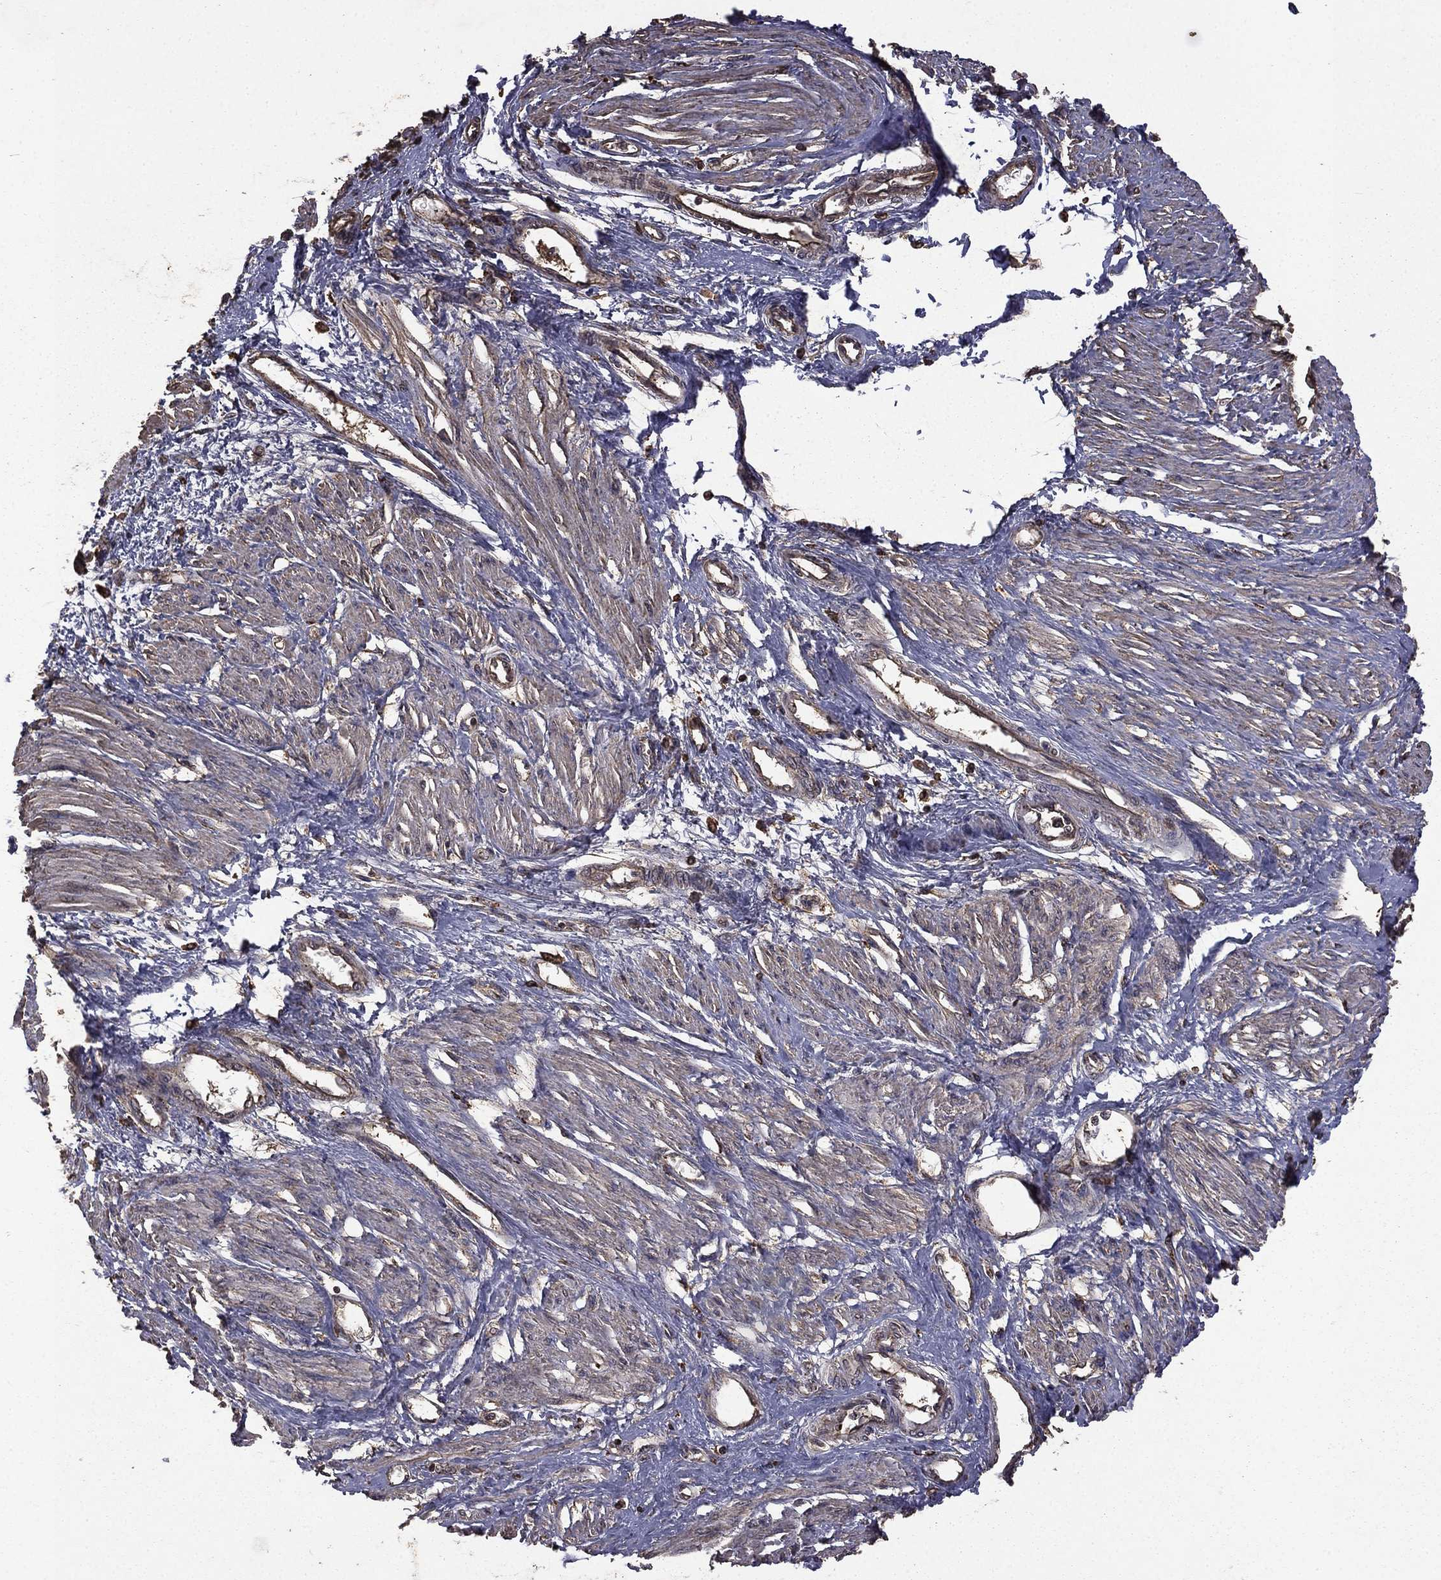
{"staining": {"intensity": "negative", "quantity": "none", "location": "none"}, "tissue": "smooth muscle", "cell_type": "Smooth muscle cells", "image_type": "normal", "snomed": [{"axis": "morphology", "description": "Normal tissue, NOS"}, {"axis": "topography", "description": "Smooth muscle"}, {"axis": "topography", "description": "Uterus"}], "caption": "Human smooth muscle stained for a protein using IHC reveals no staining in smooth muscle cells.", "gene": "BIRC6", "patient": {"sex": "female", "age": 39}}